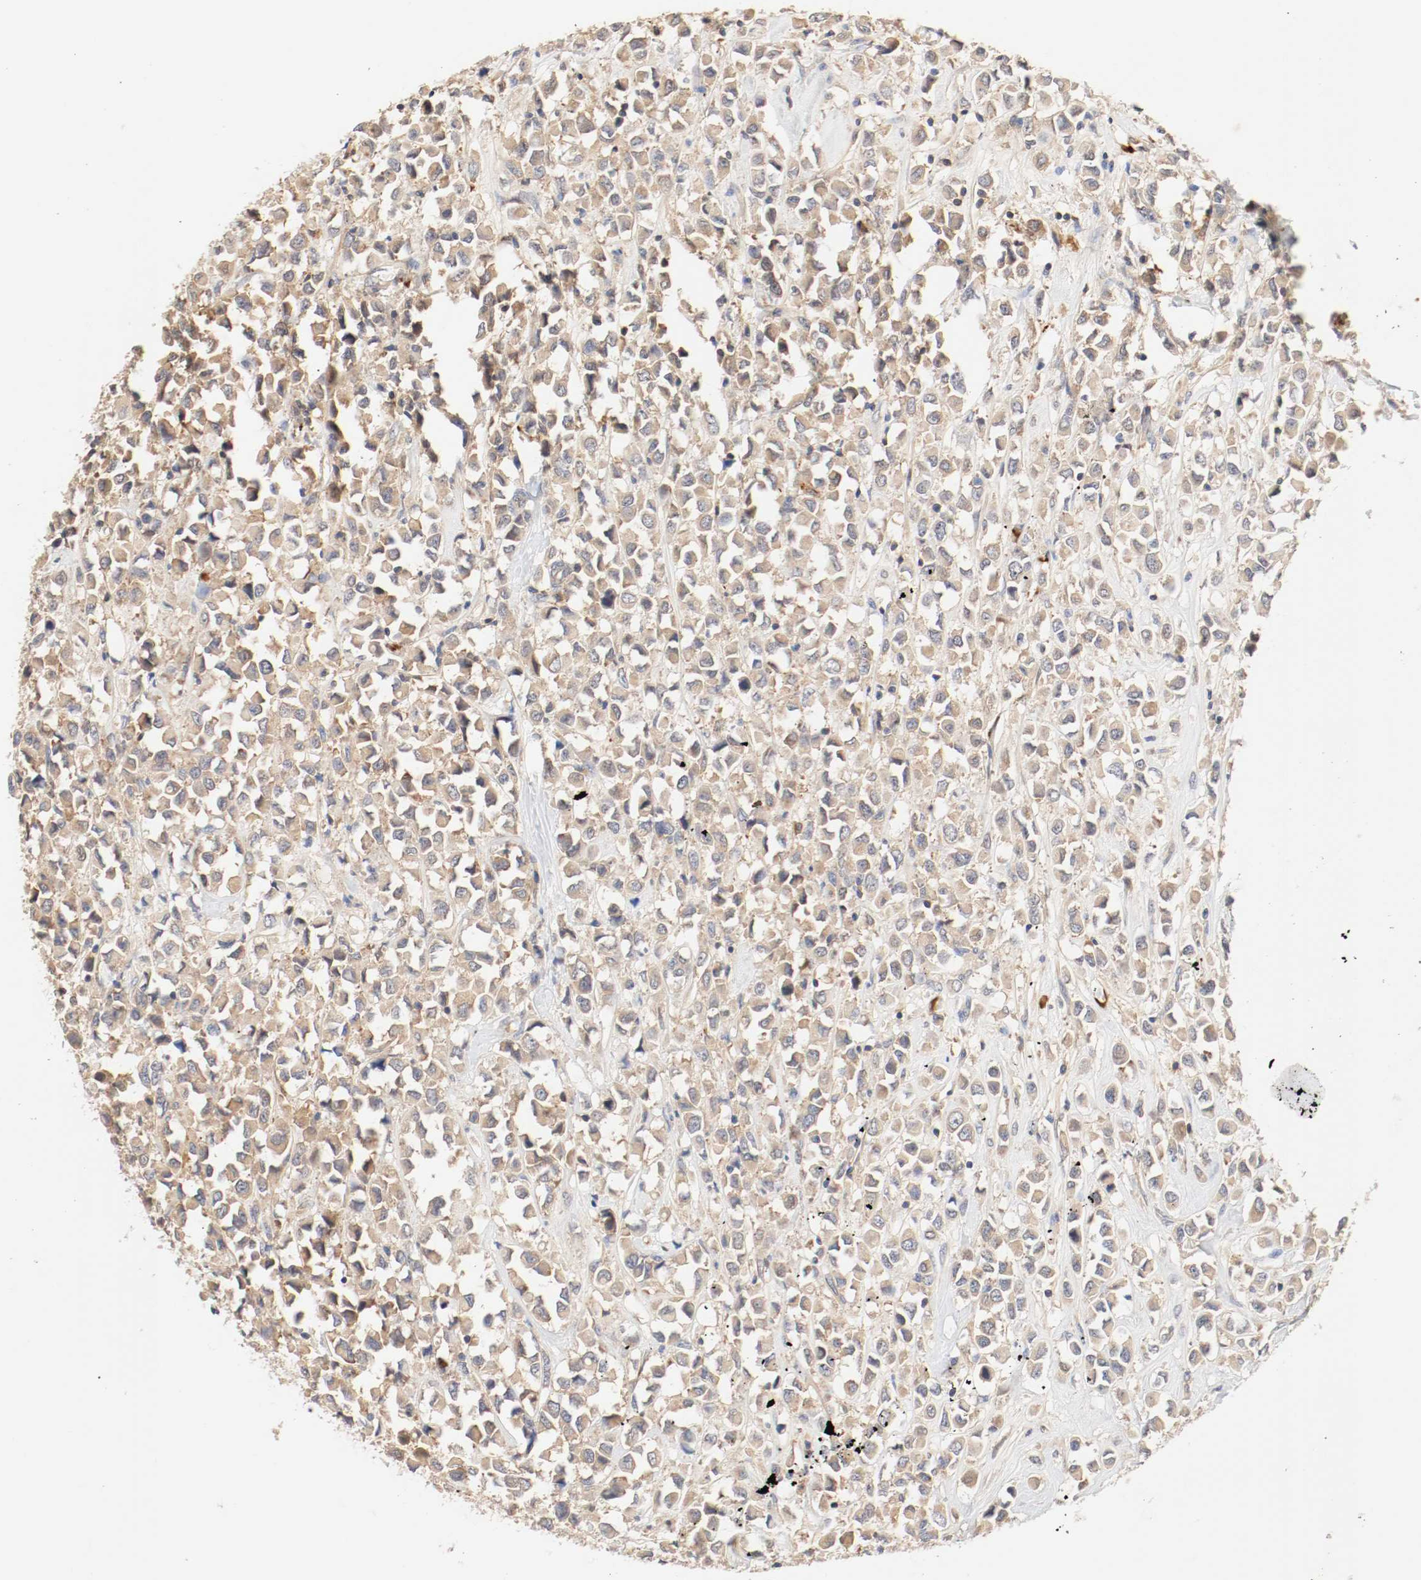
{"staining": {"intensity": "moderate", "quantity": ">75%", "location": "cytoplasmic/membranous"}, "tissue": "breast cancer", "cell_type": "Tumor cells", "image_type": "cancer", "snomed": [{"axis": "morphology", "description": "Duct carcinoma"}, {"axis": "topography", "description": "Breast"}], "caption": "Tumor cells demonstrate medium levels of moderate cytoplasmic/membranous positivity in approximately >75% of cells in human breast cancer.", "gene": "GIT1", "patient": {"sex": "female", "age": 61}}